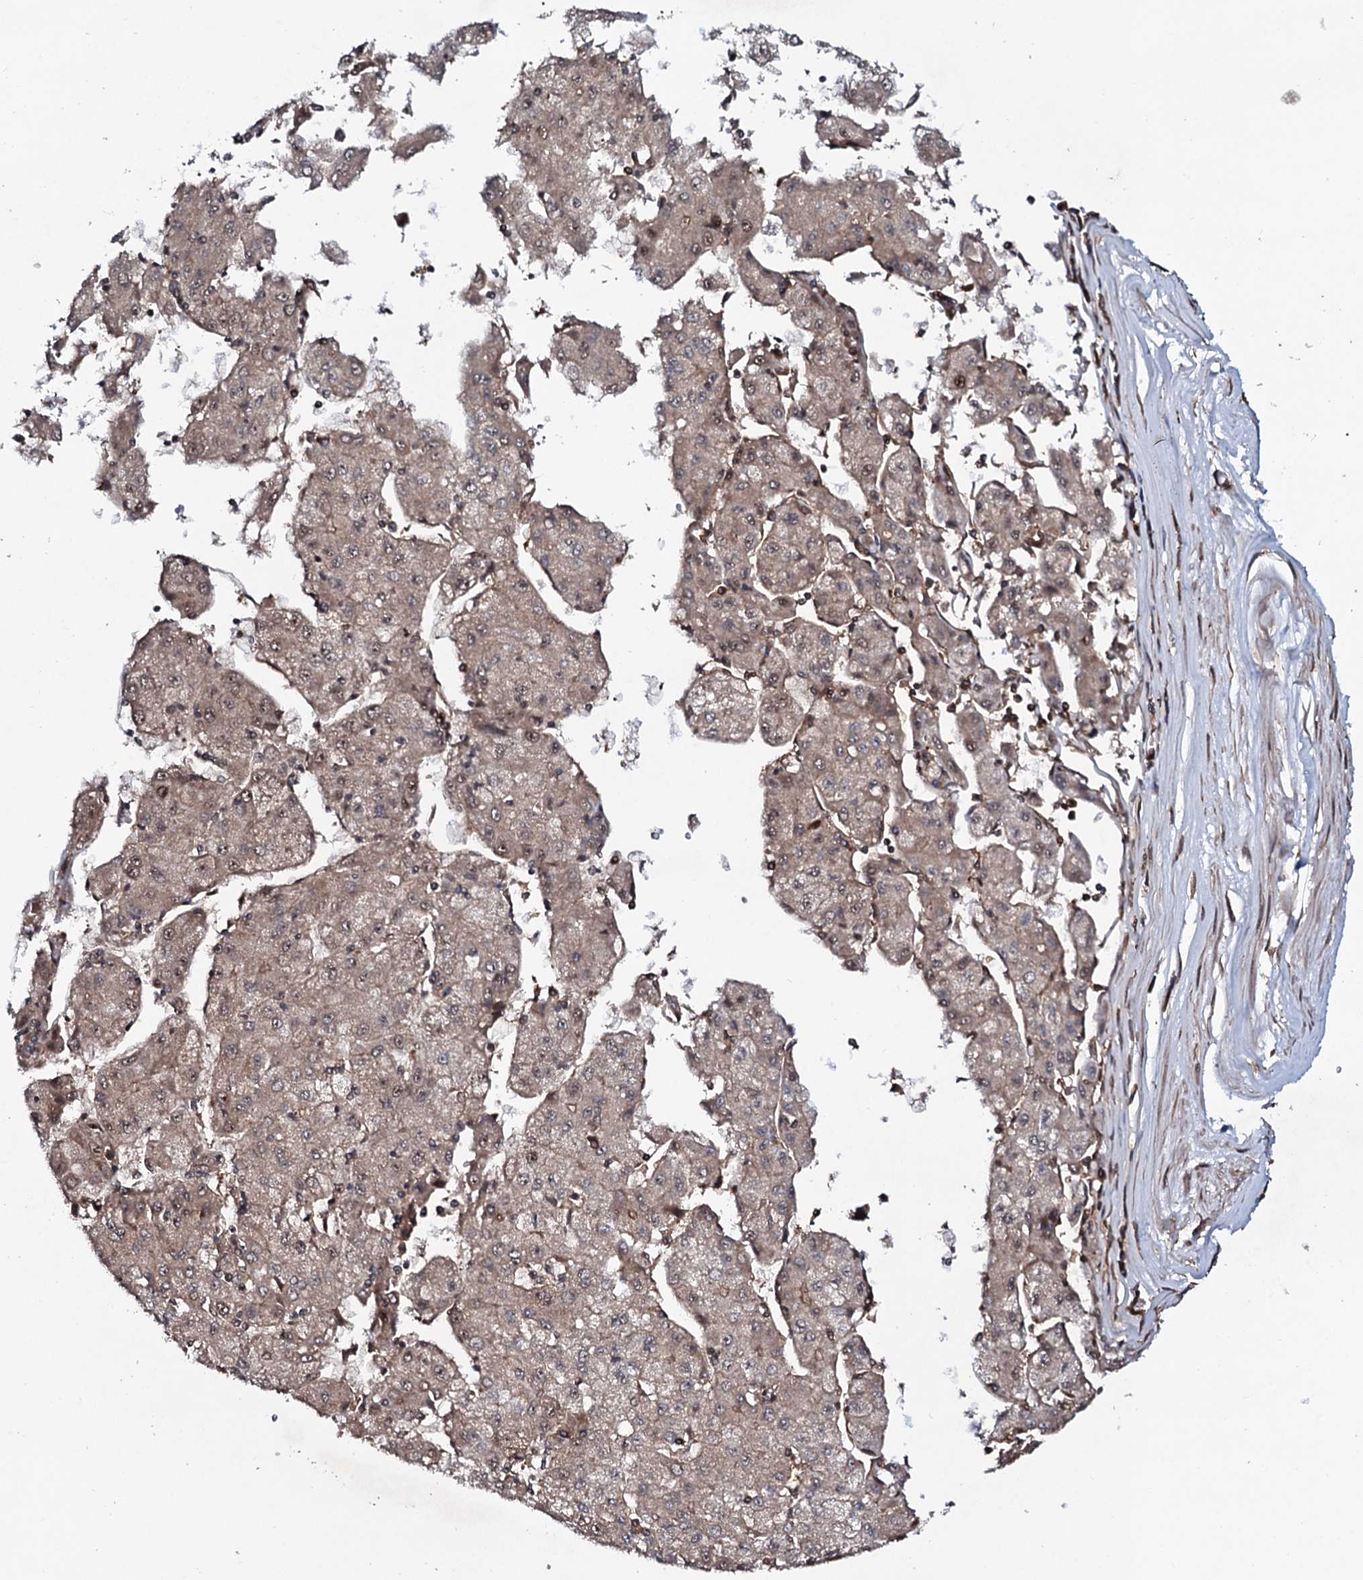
{"staining": {"intensity": "weak", "quantity": "25%-75%", "location": "cytoplasmic/membranous"}, "tissue": "liver cancer", "cell_type": "Tumor cells", "image_type": "cancer", "snomed": [{"axis": "morphology", "description": "Carcinoma, Hepatocellular, NOS"}, {"axis": "topography", "description": "Liver"}], "caption": "High-magnification brightfield microscopy of liver cancer stained with DAB (3,3'-diaminobenzidine) (brown) and counterstained with hematoxylin (blue). tumor cells exhibit weak cytoplasmic/membranous staining is seen in about25%-75% of cells.", "gene": "COG6", "patient": {"sex": "male", "age": 72}}